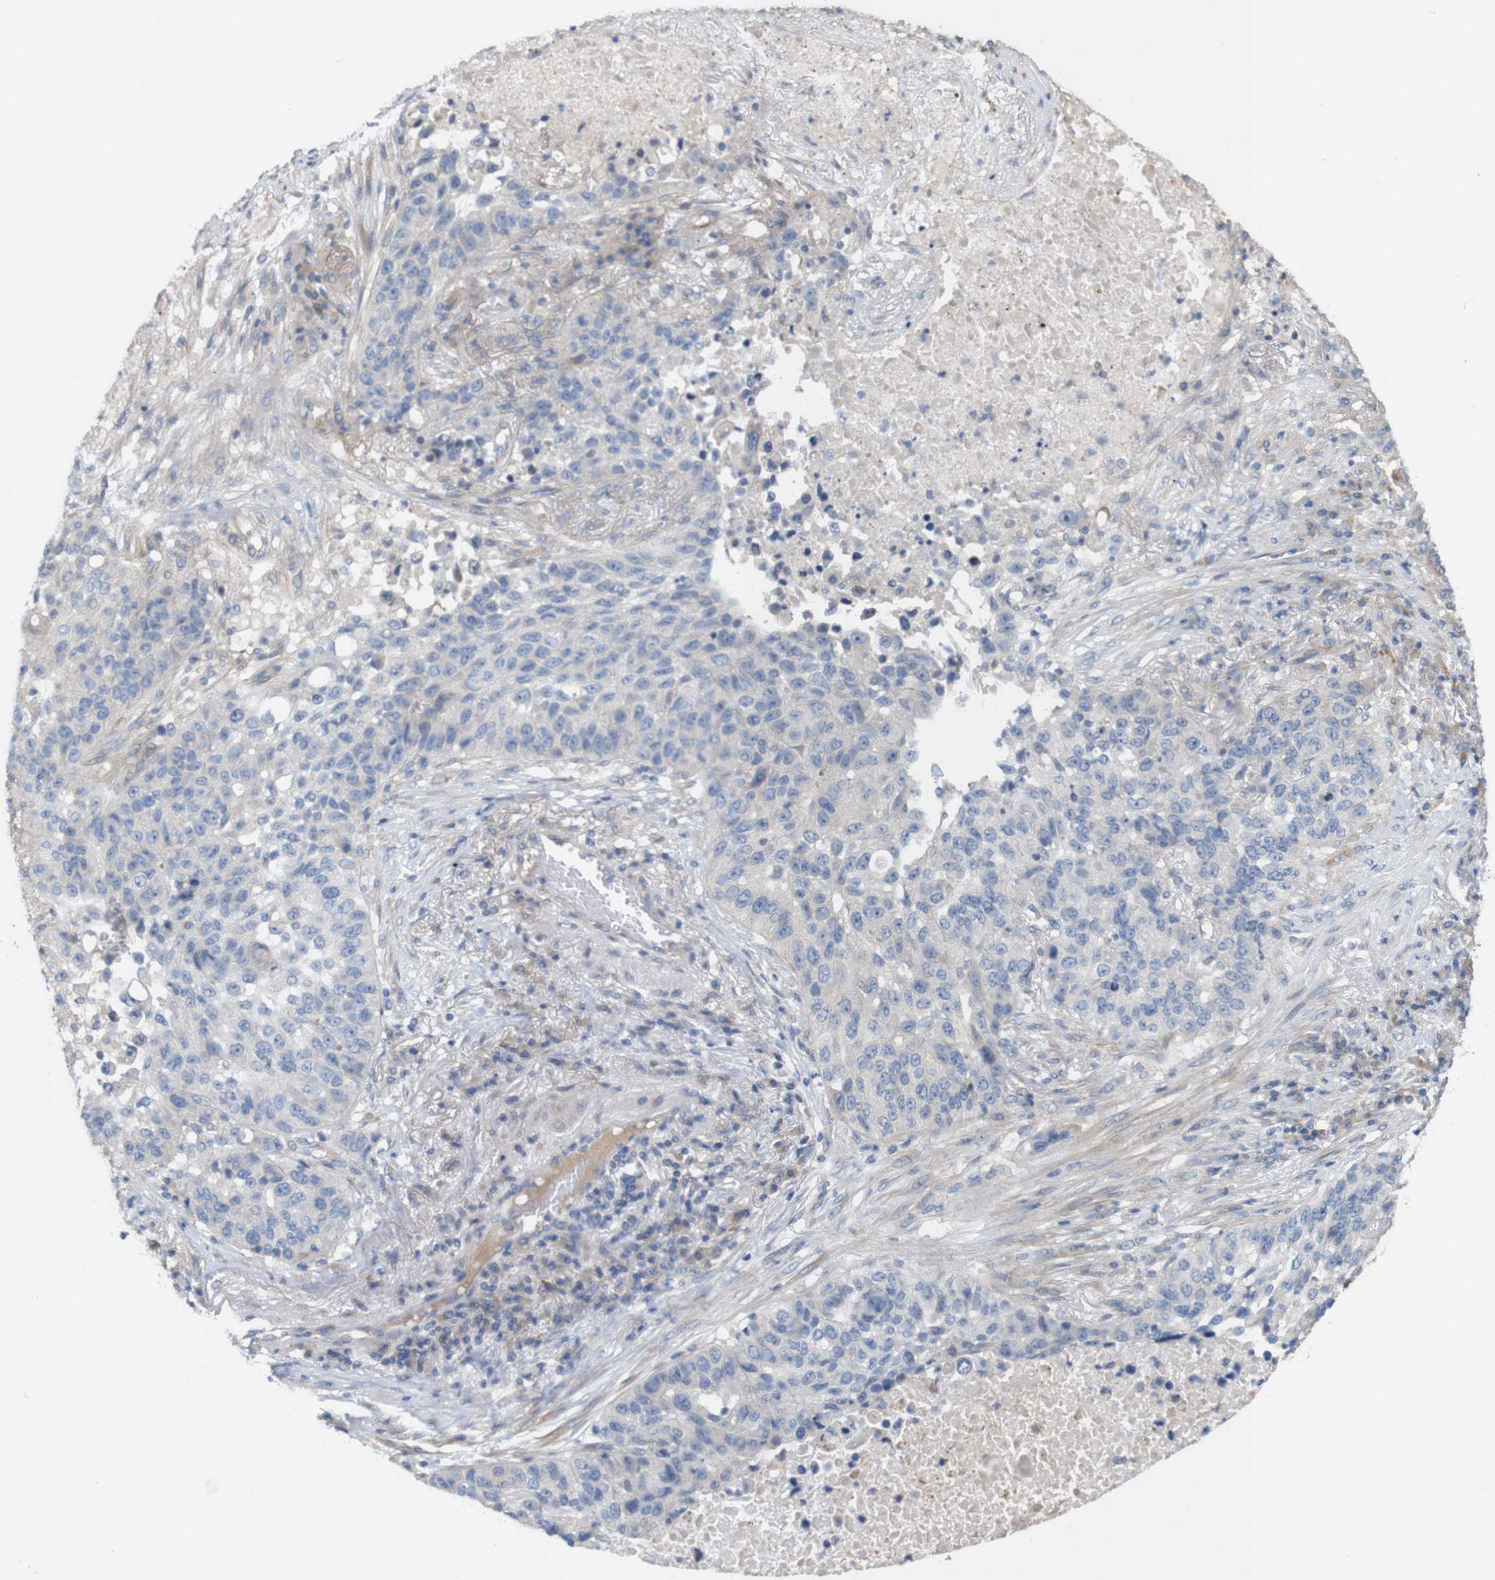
{"staining": {"intensity": "negative", "quantity": "none", "location": "none"}, "tissue": "lung cancer", "cell_type": "Tumor cells", "image_type": "cancer", "snomed": [{"axis": "morphology", "description": "Squamous cell carcinoma, NOS"}, {"axis": "topography", "description": "Lung"}], "caption": "Immunohistochemistry photomicrograph of neoplastic tissue: squamous cell carcinoma (lung) stained with DAB (3,3'-diaminobenzidine) reveals no significant protein staining in tumor cells.", "gene": "MYEOV", "patient": {"sex": "male", "age": 57}}